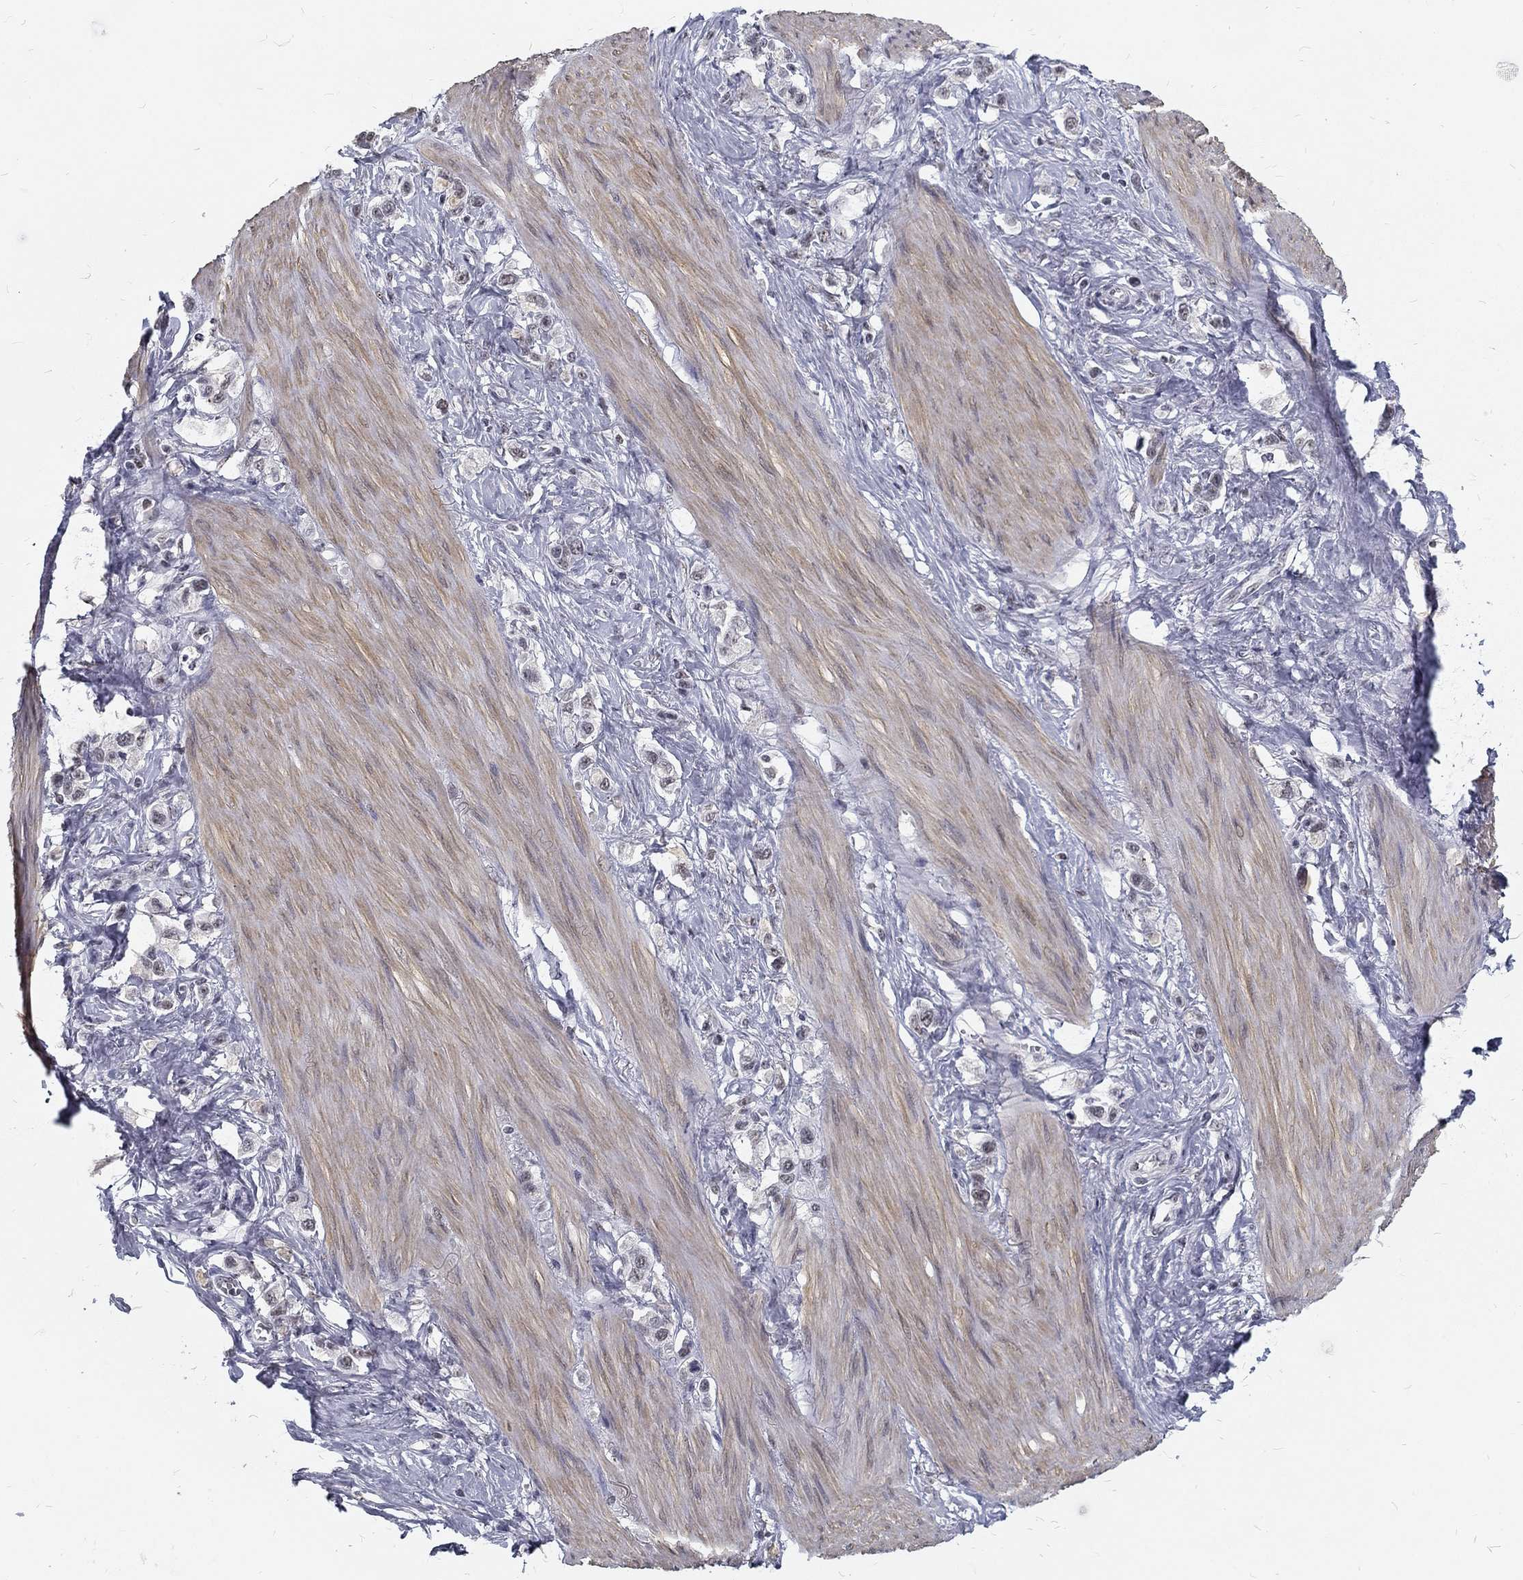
{"staining": {"intensity": "negative", "quantity": "none", "location": "none"}, "tissue": "stomach cancer", "cell_type": "Tumor cells", "image_type": "cancer", "snomed": [{"axis": "morphology", "description": "Normal tissue, NOS"}, {"axis": "morphology", "description": "Adenocarcinoma, NOS"}, {"axis": "morphology", "description": "Adenocarcinoma, High grade"}, {"axis": "topography", "description": "Stomach, upper"}, {"axis": "topography", "description": "Stomach"}], "caption": "The histopathology image exhibits no staining of tumor cells in stomach cancer. Nuclei are stained in blue.", "gene": "SNORC", "patient": {"sex": "female", "age": 65}}